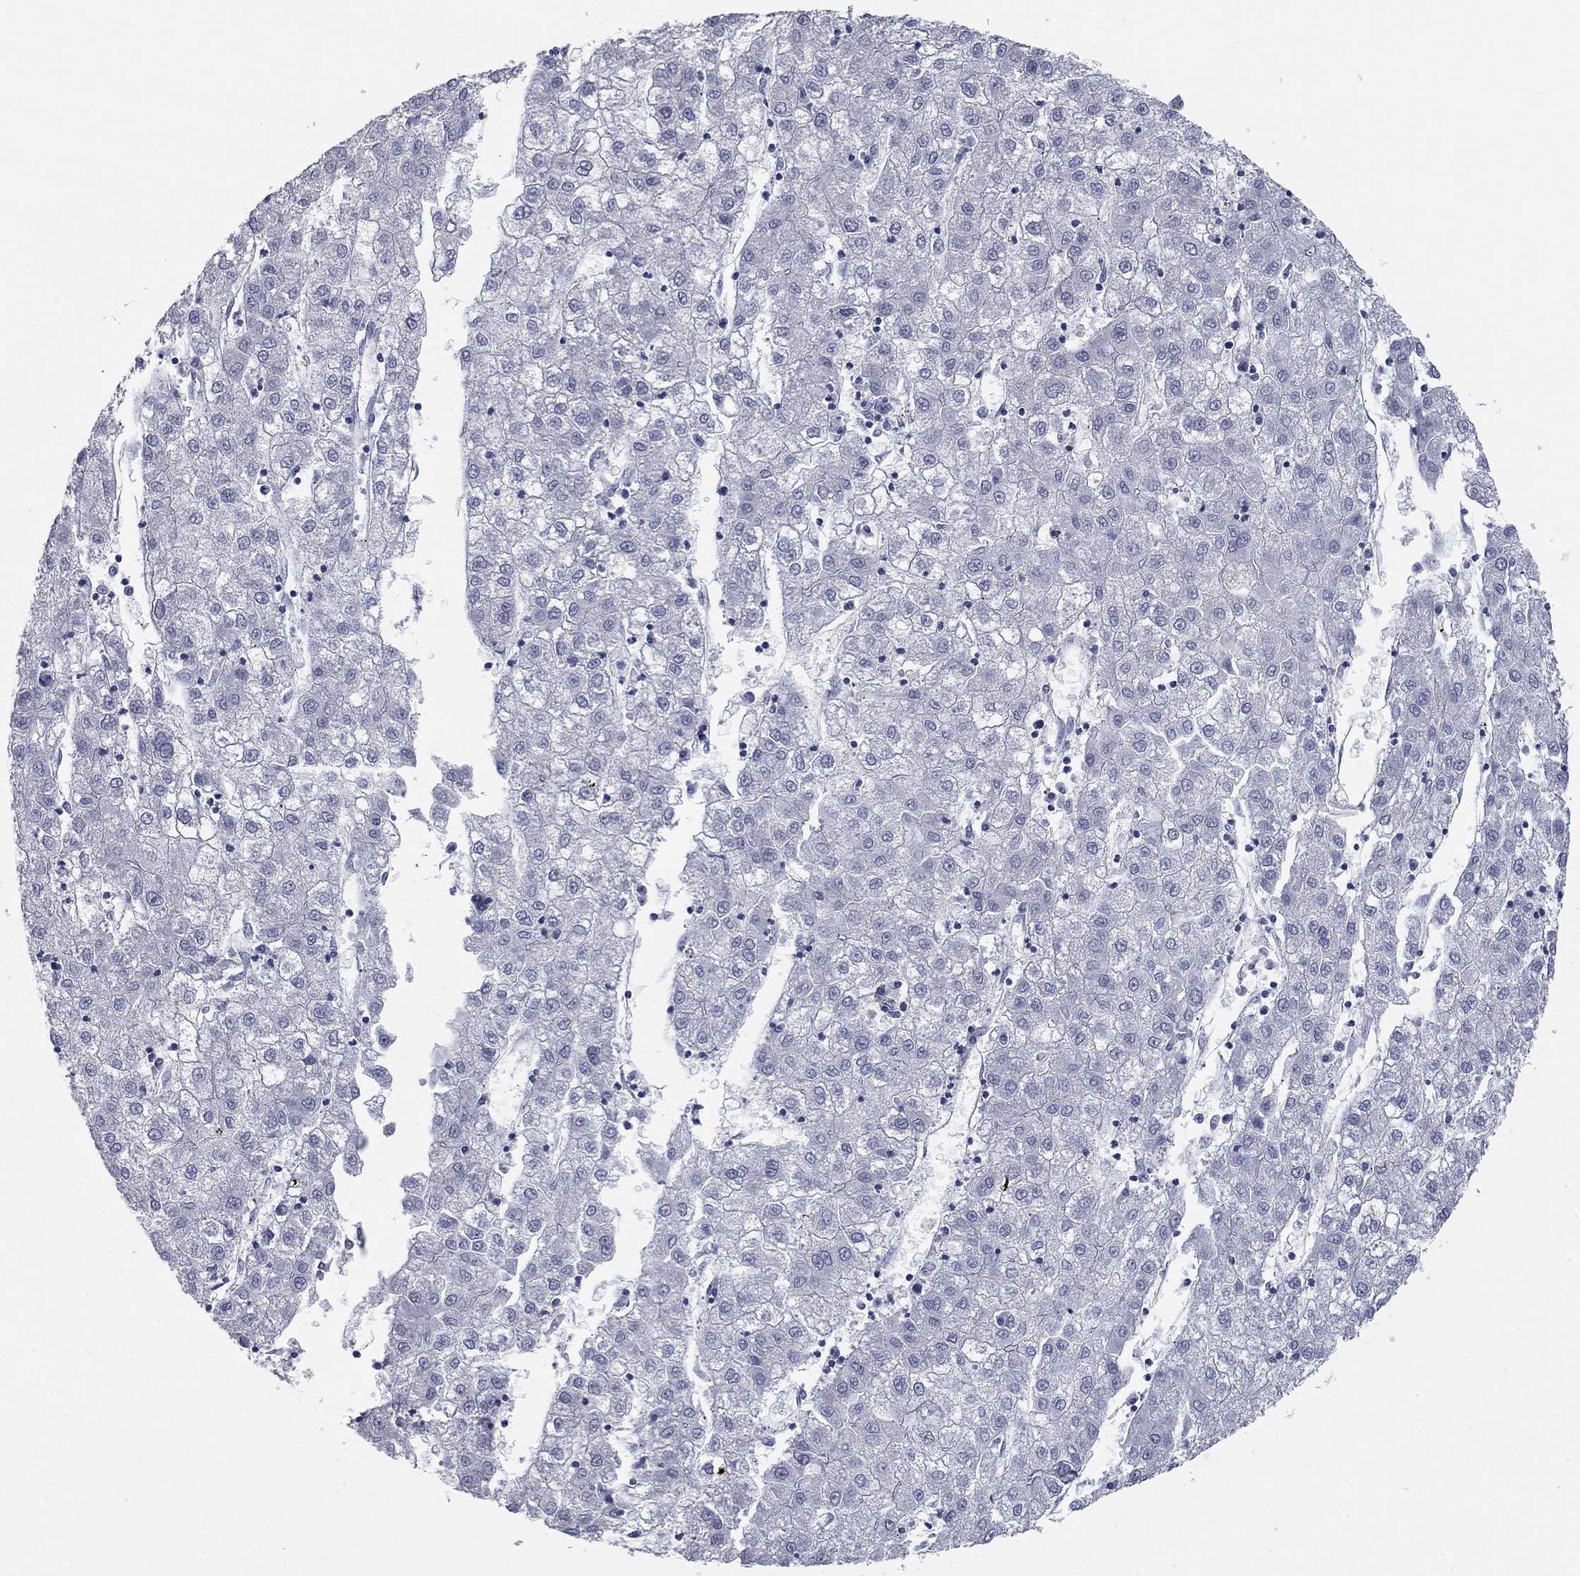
{"staining": {"intensity": "negative", "quantity": "none", "location": "none"}, "tissue": "liver cancer", "cell_type": "Tumor cells", "image_type": "cancer", "snomed": [{"axis": "morphology", "description": "Carcinoma, Hepatocellular, NOS"}, {"axis": "topography", "description": "Liver"}], "caption": "Immunohistochemistry (IHC) of liver cancer (hepatocellular carcinoma) displays no staining in tumor cells.", "gene": "SEPTIN3", "patient": {"sex": "male", "age": 72}}